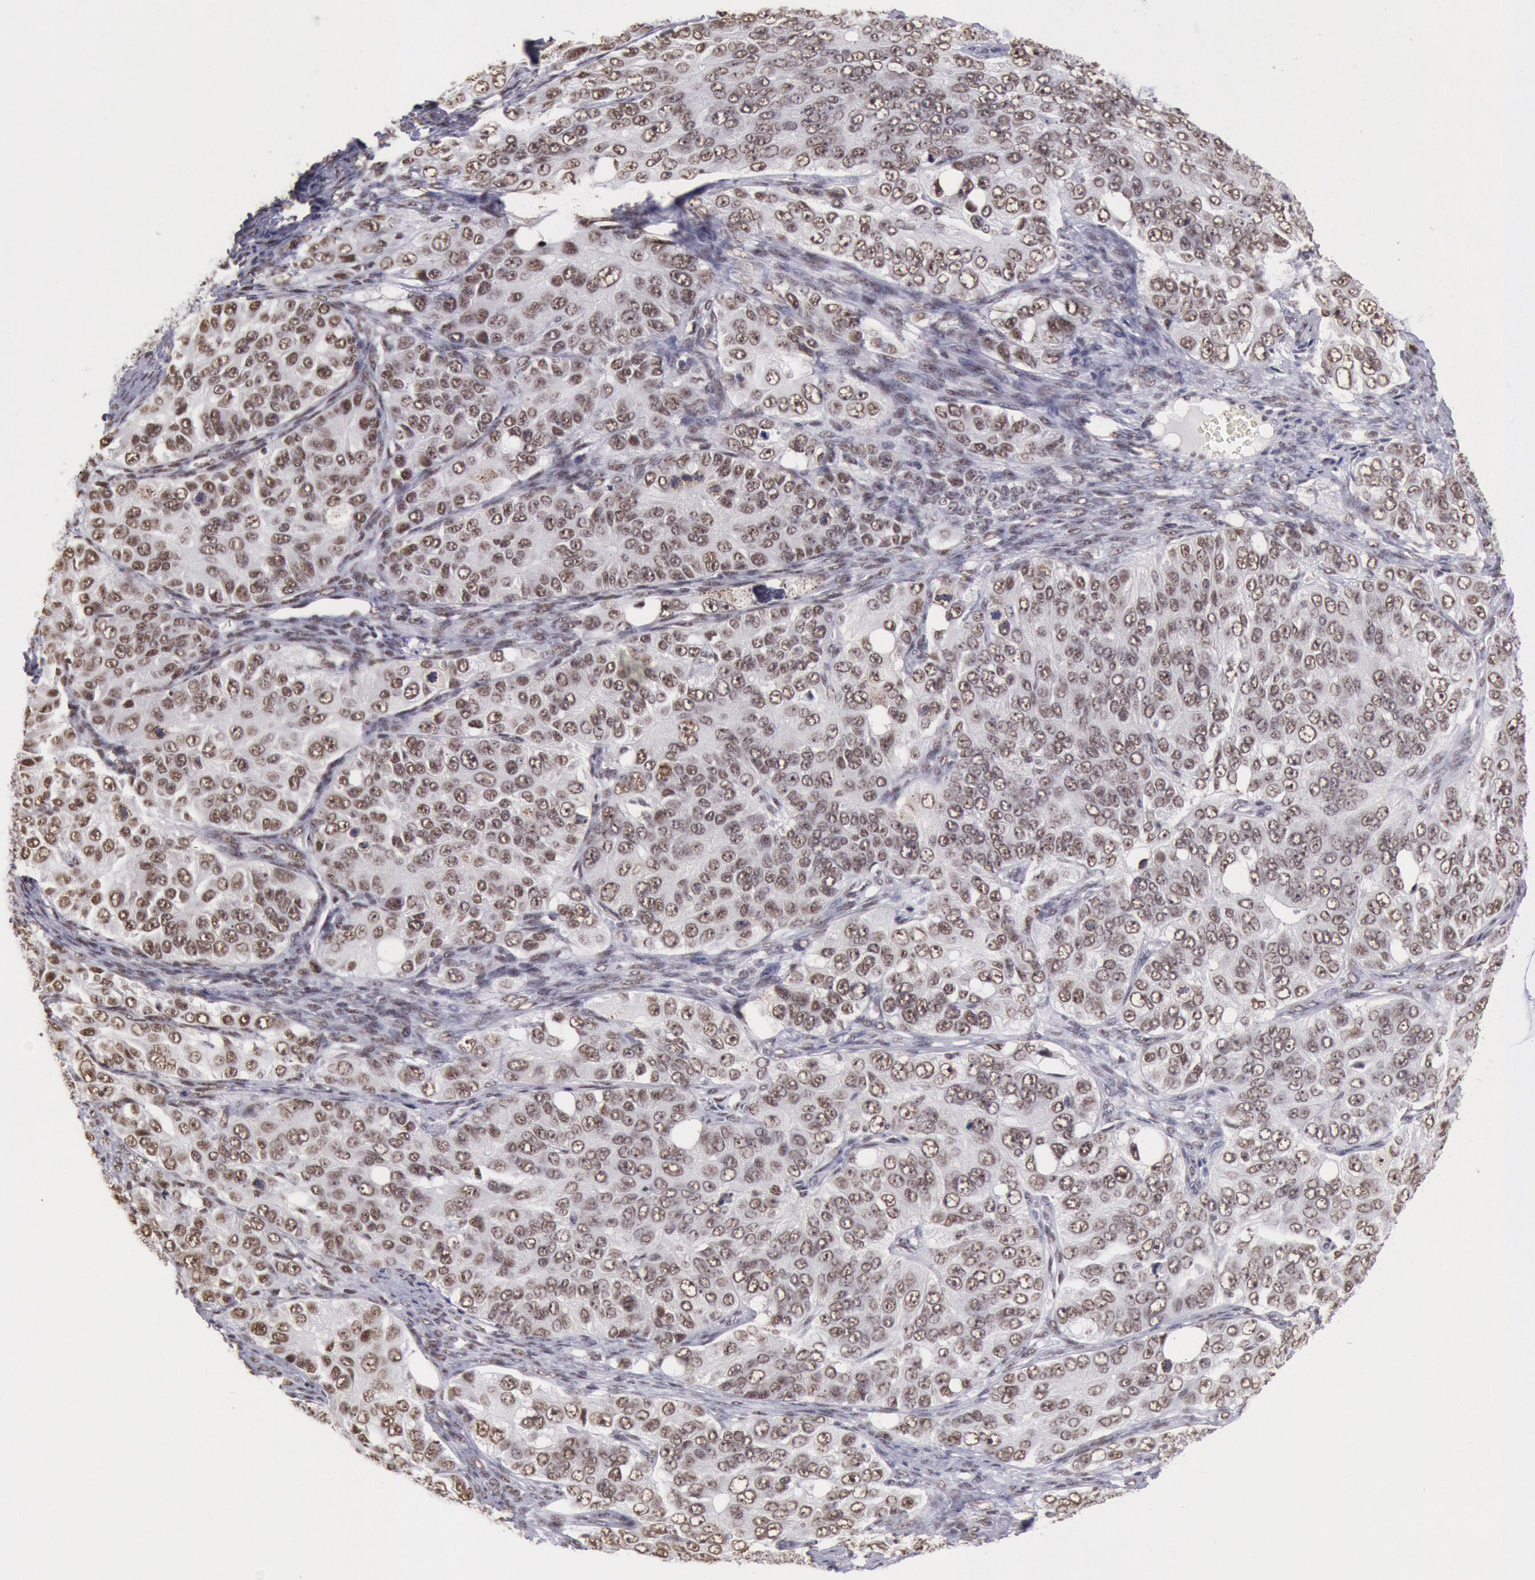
{"staining": {"intensity": "moderate", "quantity": ">75%", "location": "nuclear"}, "tissue": "ovarian cancer", "cell_type": "Tumor cells", "image_type": "cancer", "snomed": [{"axis": "morphology", "description": "Carcinoma, endometroid"}, {"axis": "topography", "description": "Ovary"}], "caption": "Tumor cells display medium levels of moderate nuclear staining in about >75% of cells in ovarian cancer.", "gene": "SNRPD3", "patient": {"sex": "female", "age": 51}}